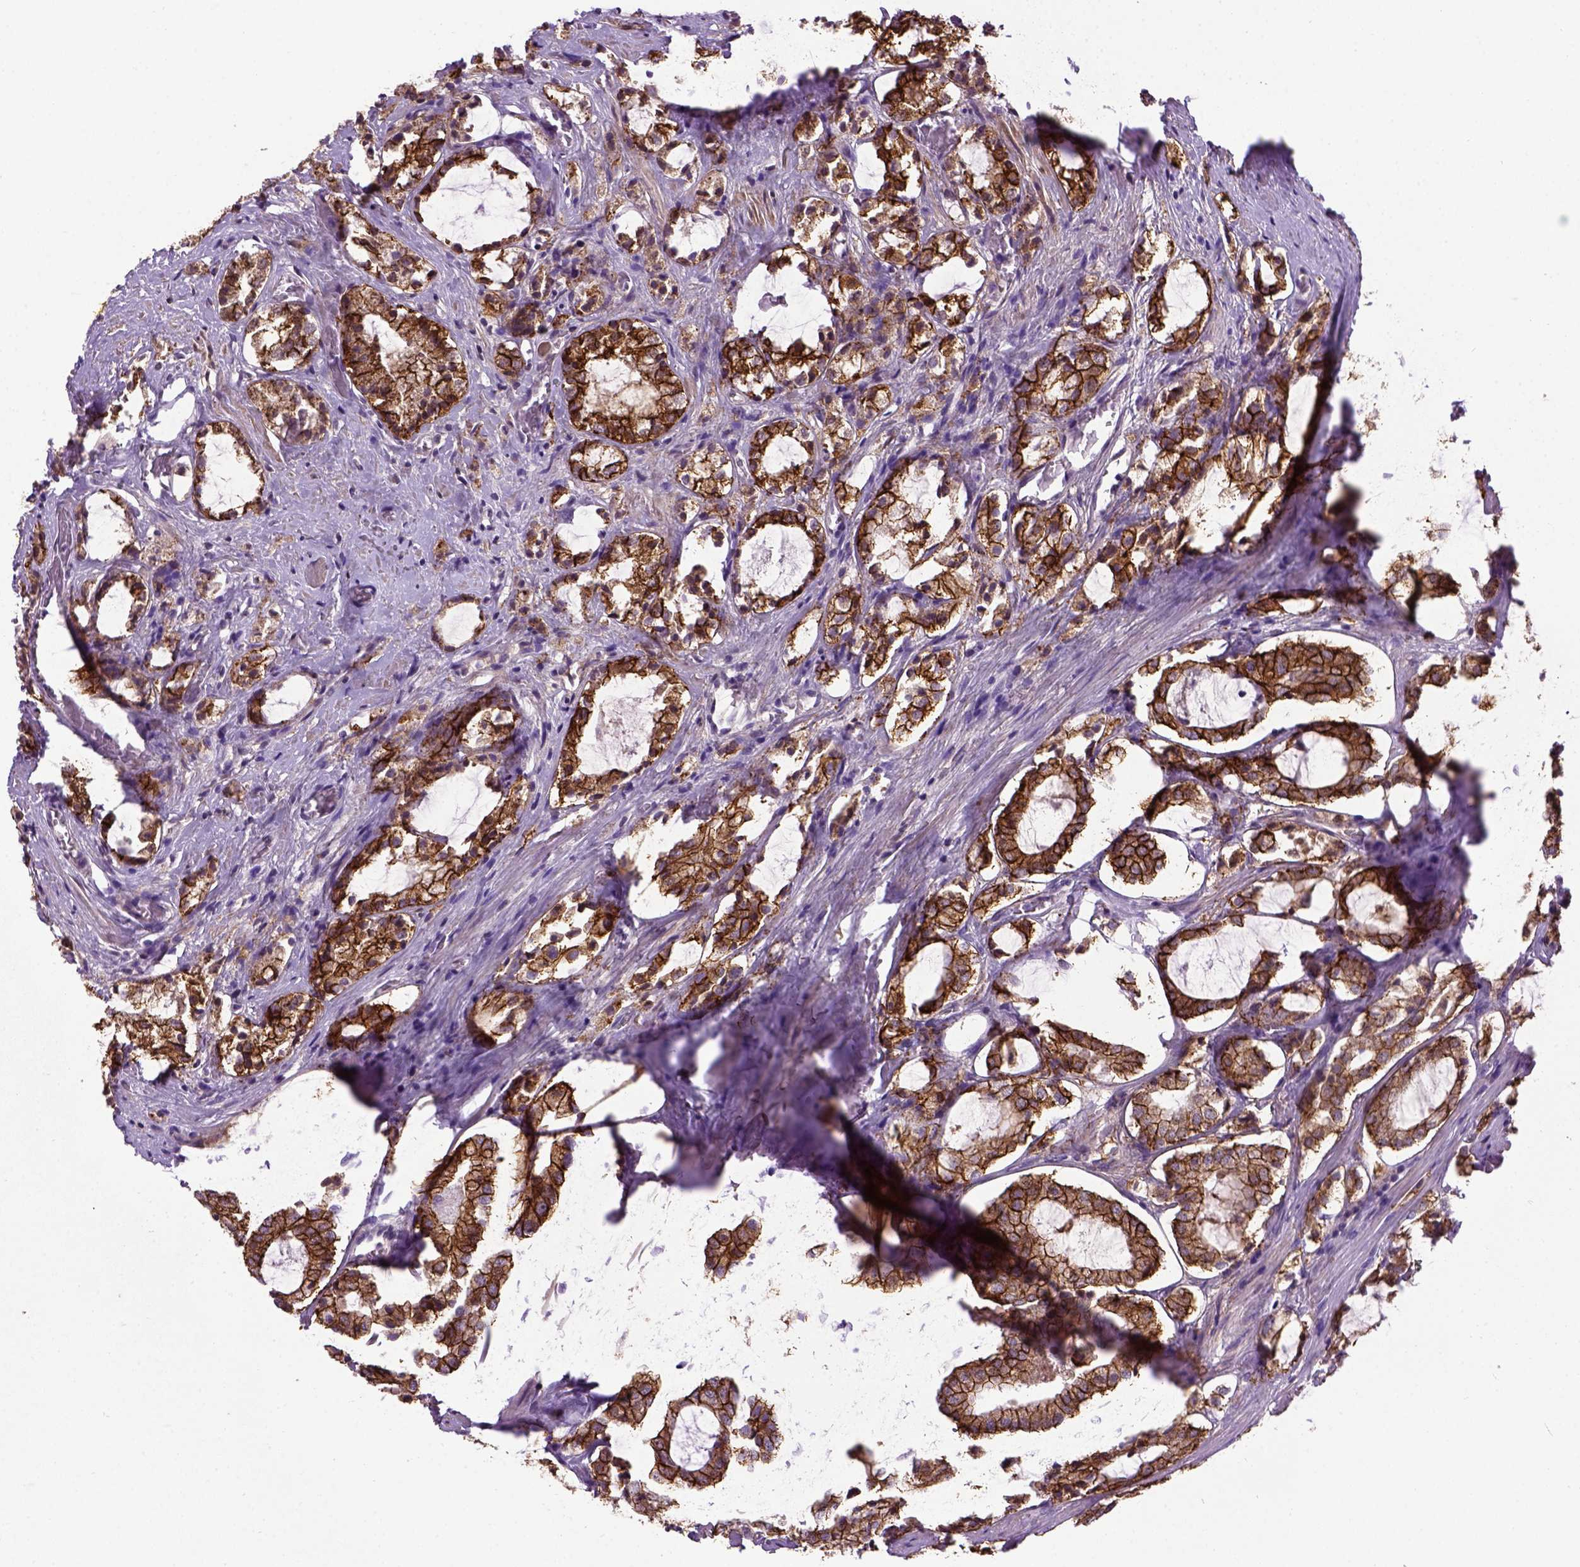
{"staining": {"intensity": "strong", "quantity": ">75%", "location": "cytoplasmic/membranous"}, "tissue": "prostate cancer", "cell_type": "Tumor cells", "image_type": "cancer", "snomed": [{"axis": "morphology", "description": "Adenocarcinoma, NOS"}, {"axis": "topography", "description": "Prostate"}], "caption": "Approximately >75% of tumor cells in human adenocarcinoma (prostate) reveal strong cytoplasmic/membranous protein staining as visualized by brown immunohistochemical staining.", "gene": "CDH1", "patient": {"sex": "male", "age": 66}}